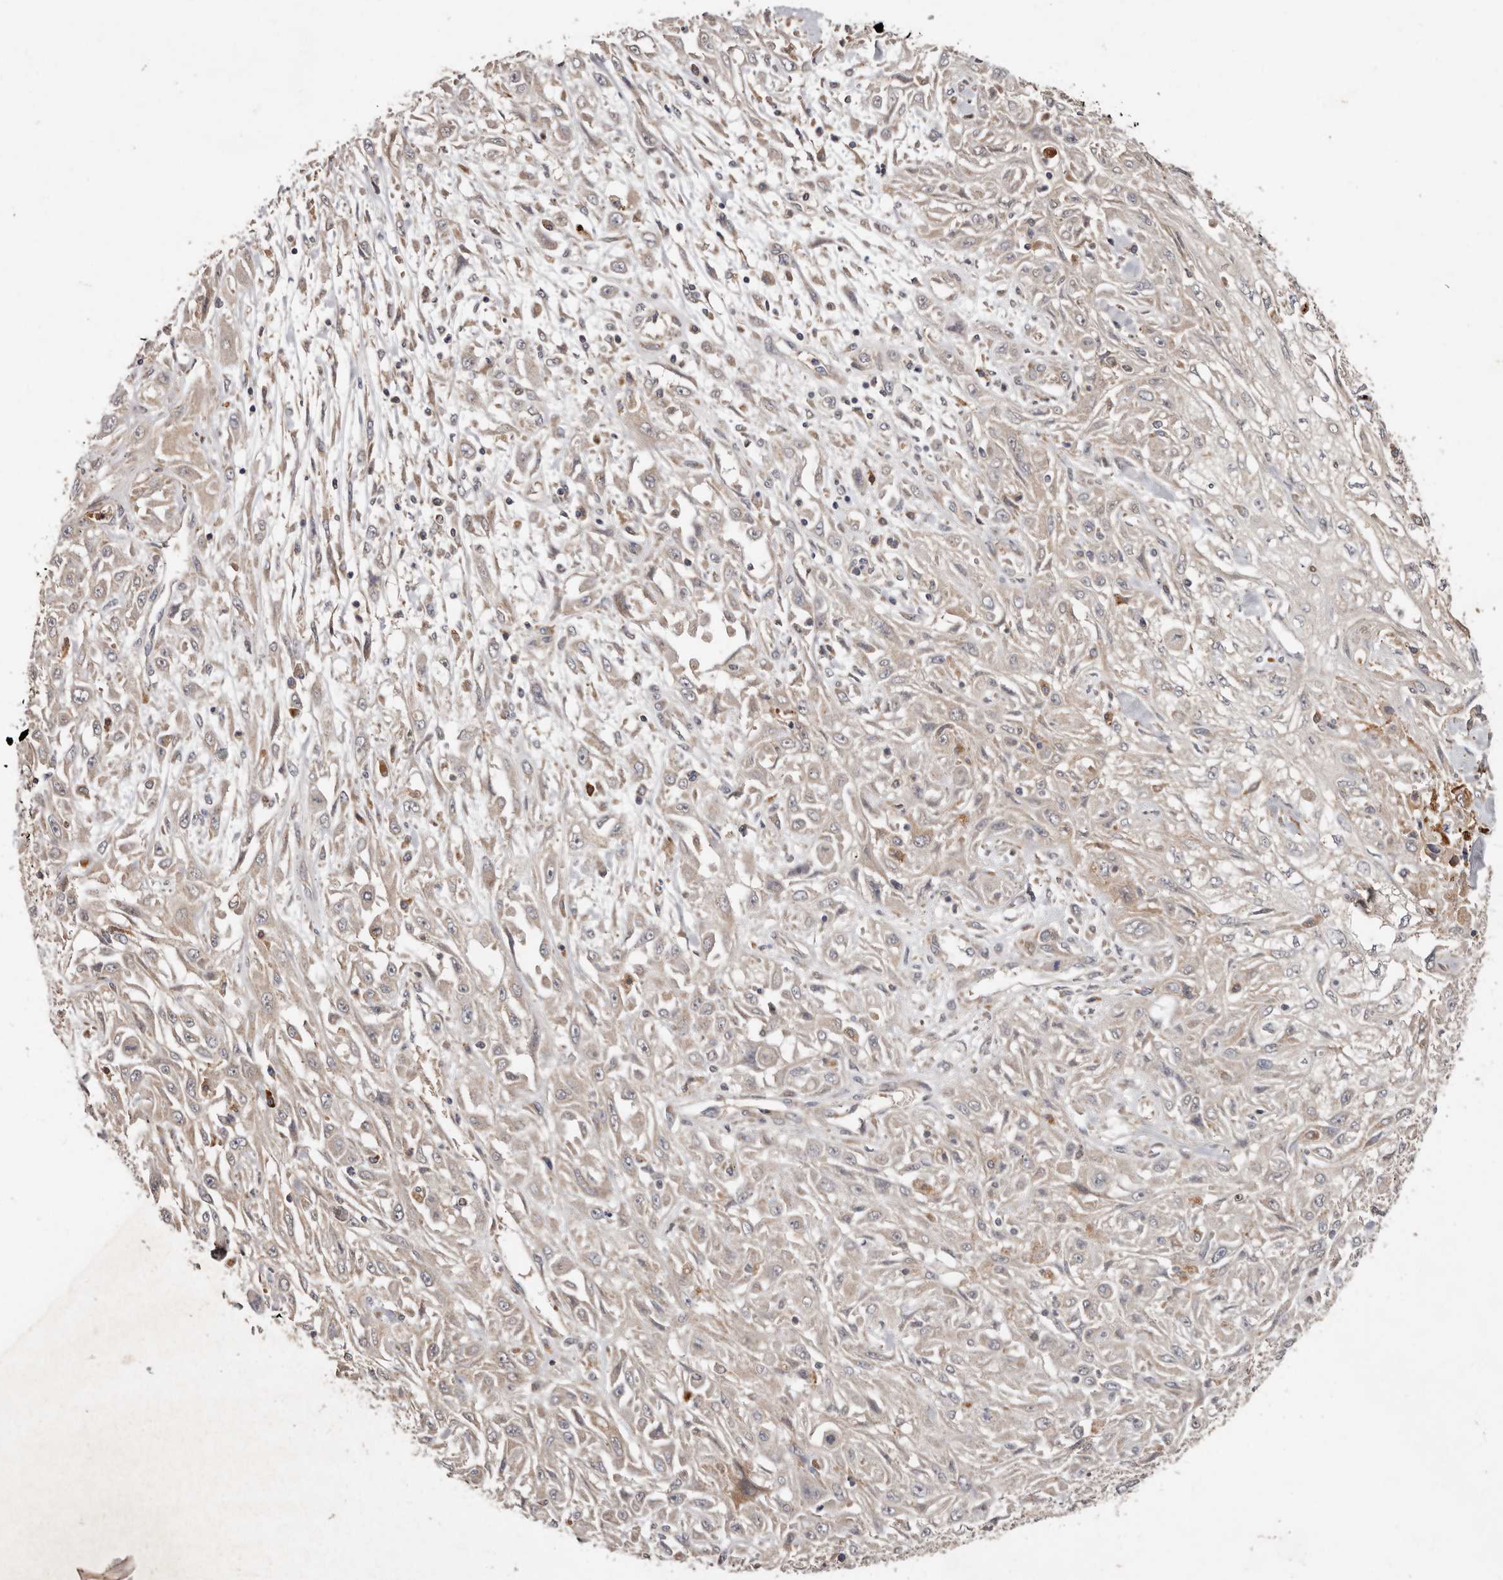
{"staining": {"intensity": "weak", "quantity": "25%-75%", "location": "cytoplasmic/membranous"}, "tissue": "skin cancer", "cell_type": "Tumor cells", "image_type": "cancer", "snomed": [{"axis": "morphology", "description": "Squamous cell carcinoma, NOS"}, {"axis": "morphology", "description": "Squamous cell carcinoma, metastatic, NOS"}, {"axis": "topography", "description": "Skin"}, {"axis": "topography", "description": "Lymph node"}], "caption": "IHC staining of skin cancer, which demonstrates low levels of weak cytoplasmic/membranous staining in about 25%-75% of tumor cells indicating weak cytoplasmic/membranous protein staining. The staining was performed using DAB (3,3'-diaminobenzidine) (brown) for protein detection and nuclei were counterstained in hematoxylin (blue).", "gene": "GOT1L1", "patient": {"sex": "male", "age": 75}}